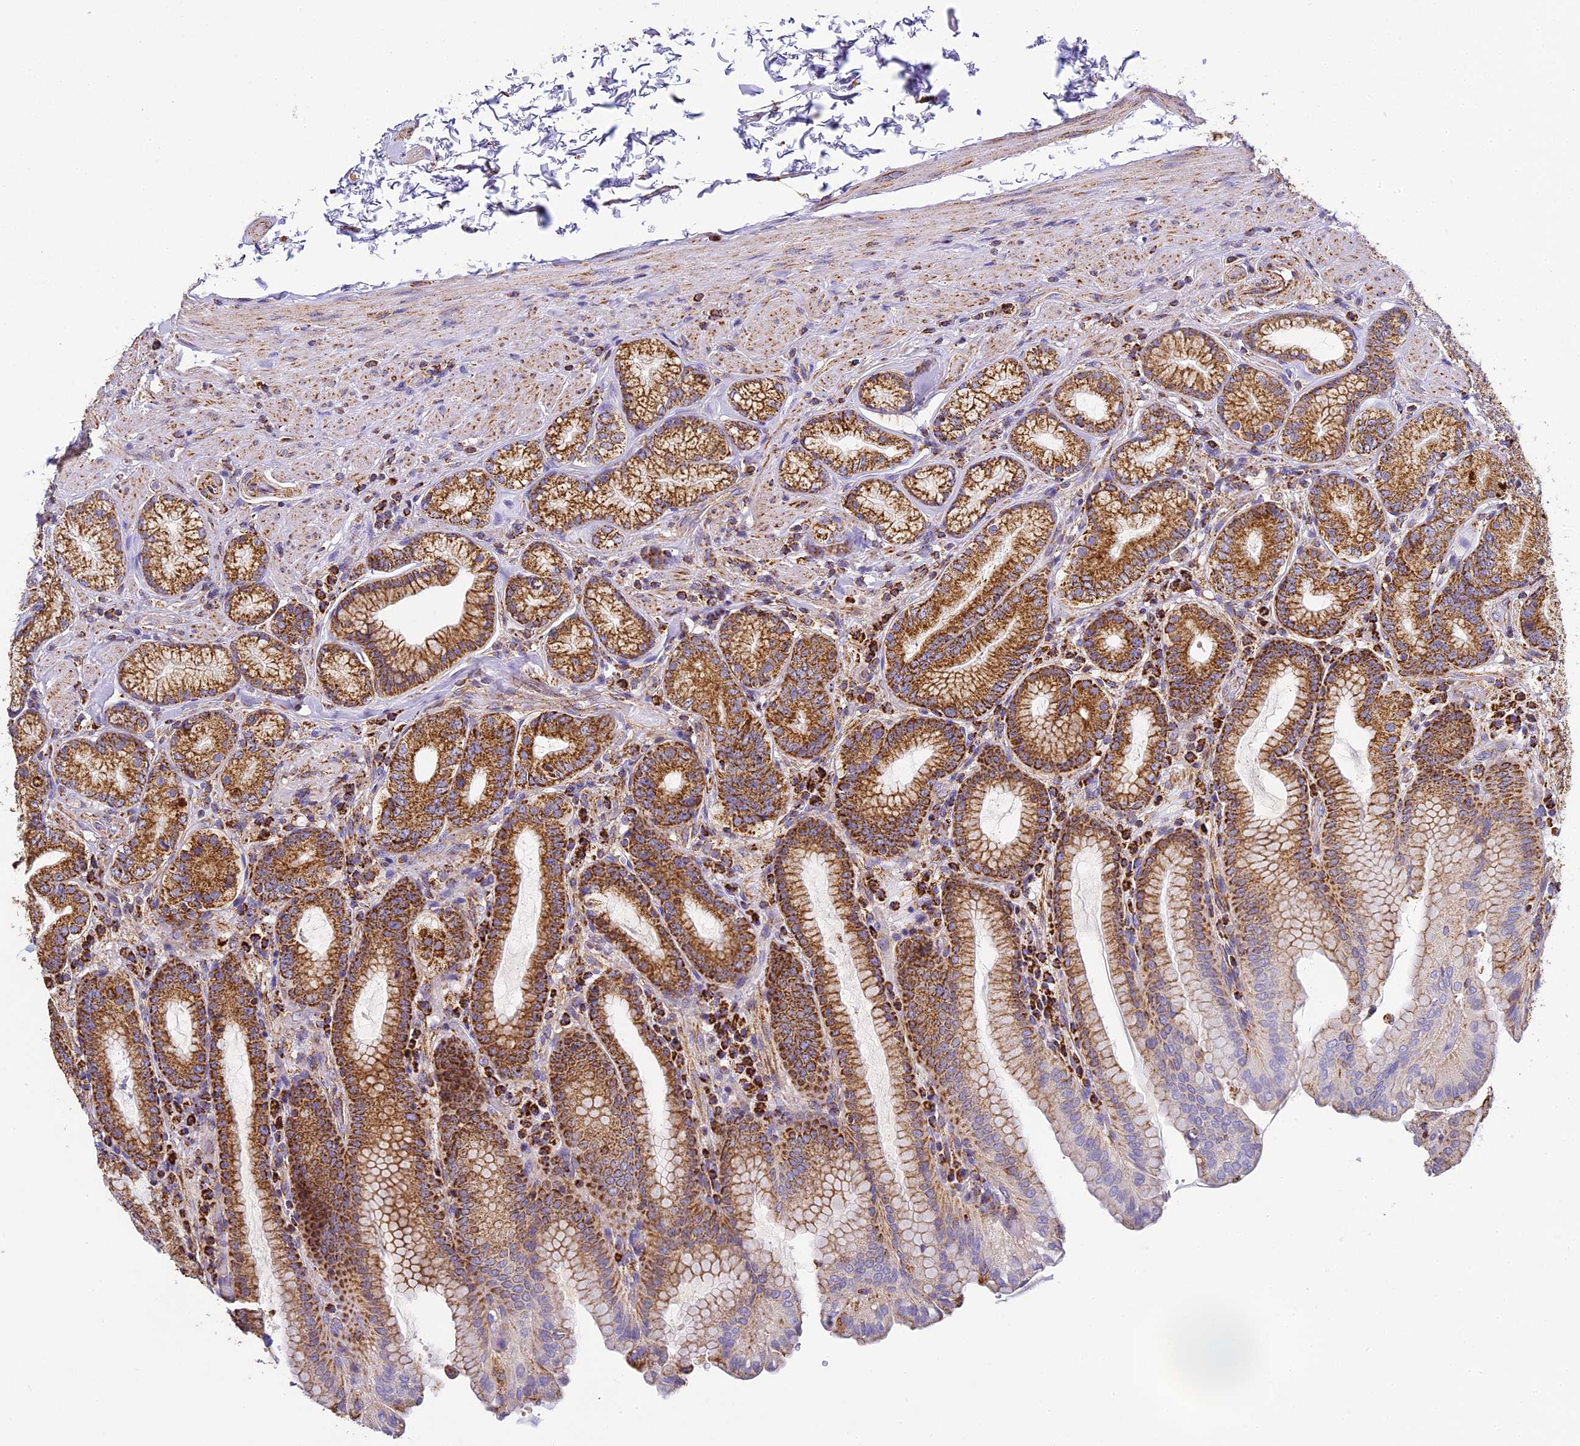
{"staining": {"intensity": "strong", "quantity": ">75%", "location": "cytoplasmic/membranous"}, "tissue": "stomach", "cell_type": "Glandular cells", "image_type": "normal", "snomed": [{"axis": "morphology", "description": "Normal tissue, NOS"}, {"axis": "topography", "description": "Stomach, upper"}, {"axis": "topography", "description": "Stomach, lower"}], "caption": "Protein expression analysis of normal stomach reveals strong cytoplasmic/membranous positivity in approximately >75% of glandular cells.", "gene": "STK17A", "patient": {"sex": "female", "age": 76}}